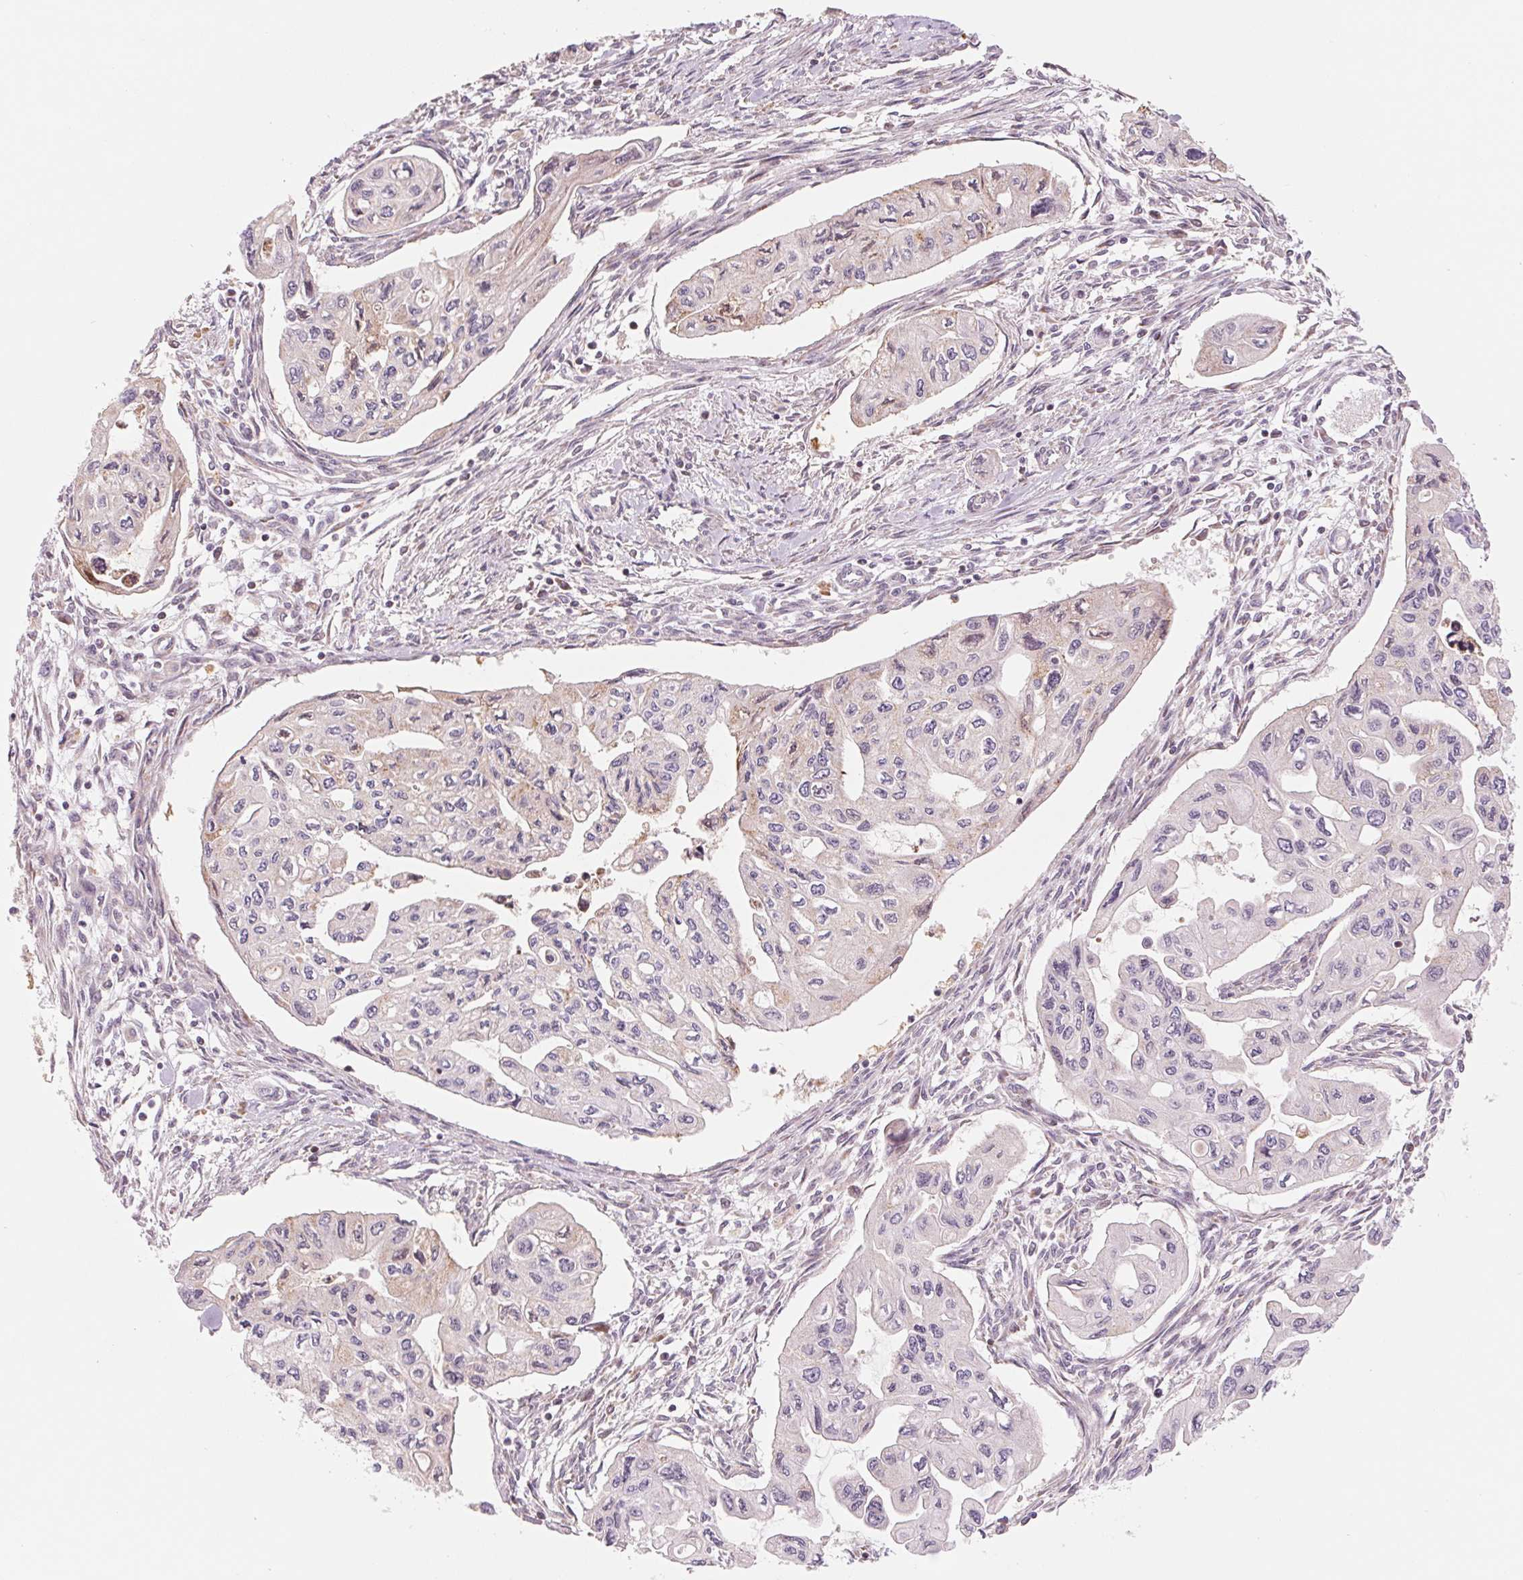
{"staining": {"intensity": "negative", "quantity": "none", "location": "none"}, "tissue": "pancreatic cancer", "cell_type": "Tumor cells", "image_type": "cancer", "snomed": [{"axis": "morphology", "description": "Adenocarcinoma, NOS"}, {"axis": "topography", "description": "Pancreas"}], "caption": "The immunohistochemistry micrograph has no significant staining in tumor cells of pancreatic cancer tissue.", "gene": "ARHGAP32", "patient": {"sex": "female", "age": 76}}